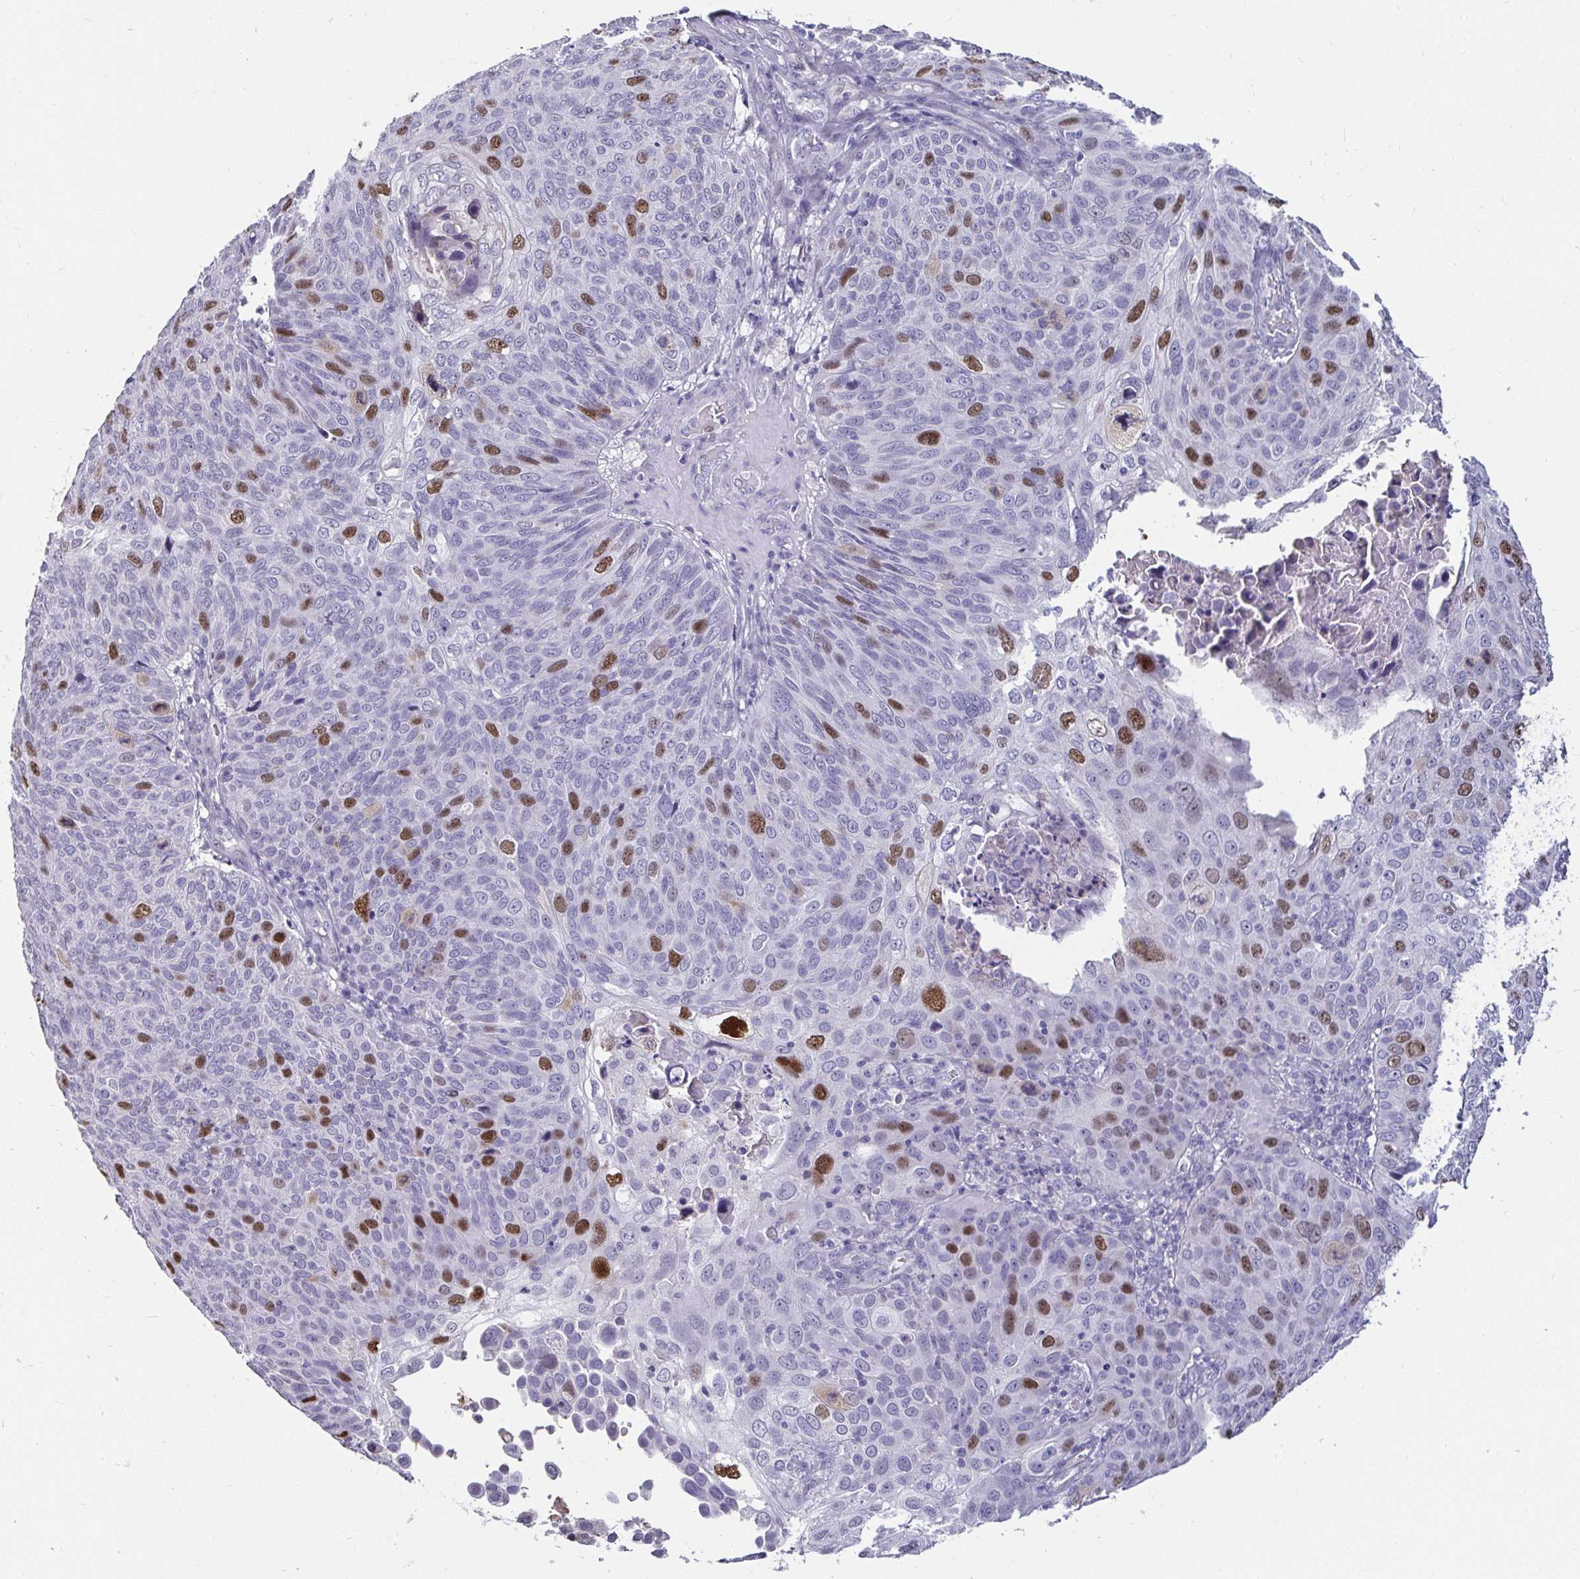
{"staining": {"intensity": "moderate", "quantity": "25%-75%", "location": "nuclear"}, "tissue": "skin cancer", "cell_type": "Tumor cells", "image_type": "cancer", "snomed": [{"axis": "morphology", "description": "Squamous cell carcinoma, NOS"}, {"axis": "topography", "description": "Skin"}], "caption": "Squamous cell carcinoma (skin) stained for a protein (brown) reveals moderate nuclear positive expression in about 25%-75% of tumor cells.", "gene": "ANLN", "patient": {"sex": "male", "age": 87}}